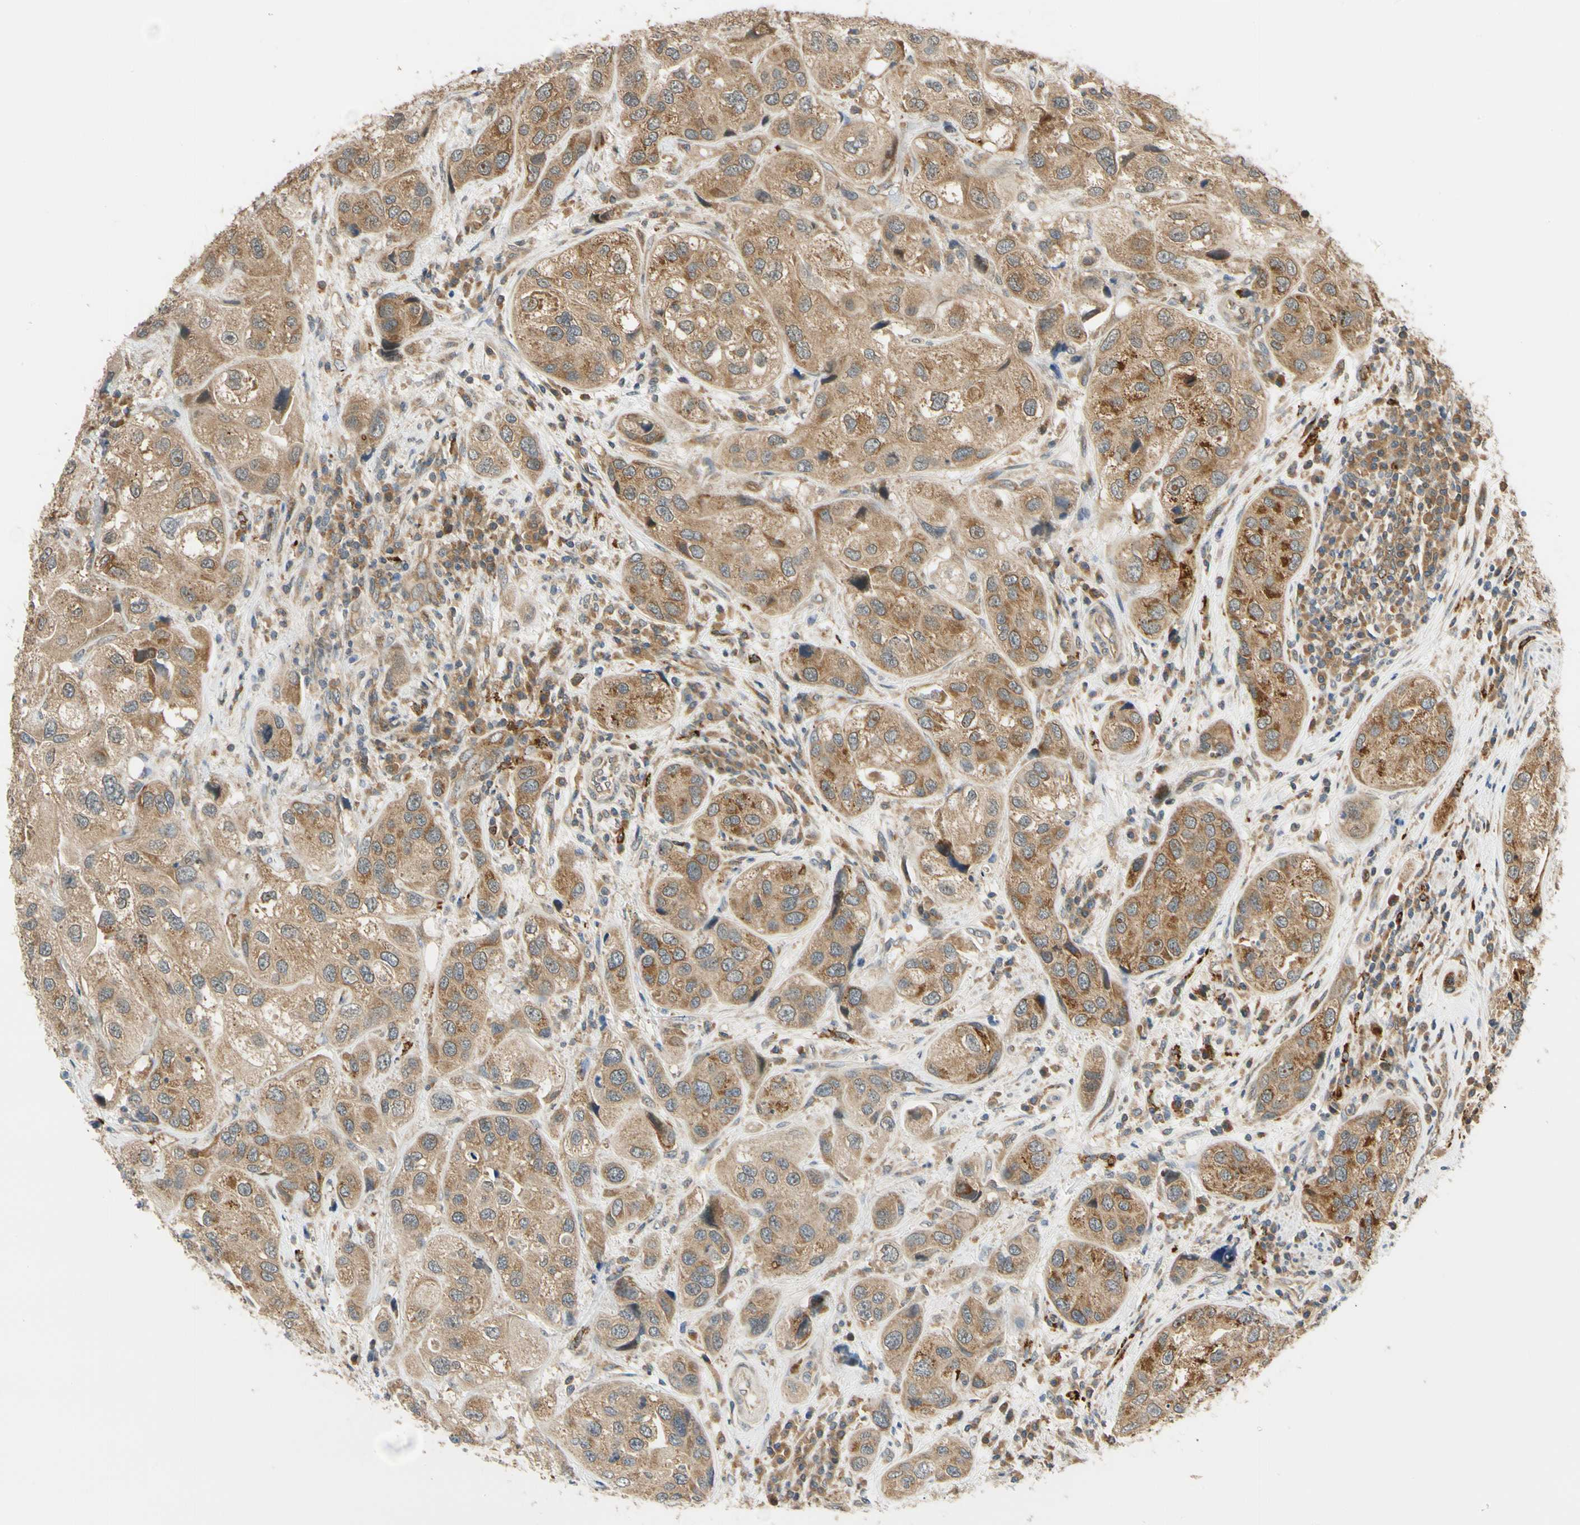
{"staining": {"intensity": "moderate", "quantity": ">75%", "location": "cytoplasmic/membranous"}, "tissue": "urothelial cancer", "cell_type": "Tumor cells", "image_type": "cancer", "snomed": [{"axis": "morphology", "description": "Urothelial carcinoma, High grade"}, {"axis": "topography", "description": "Urinary bladder"}], "caption": "Urothelial carcinoma (high-grade) stained with DAB (3,3'-diaminobenzidine) immunohistochemistry shows medium levels of moderate cytoplasmic/membranous expression in approximately >75% of tumor cells.", "gene": "ANKHD1", "patient": {"sex": "female", "age": 64}}